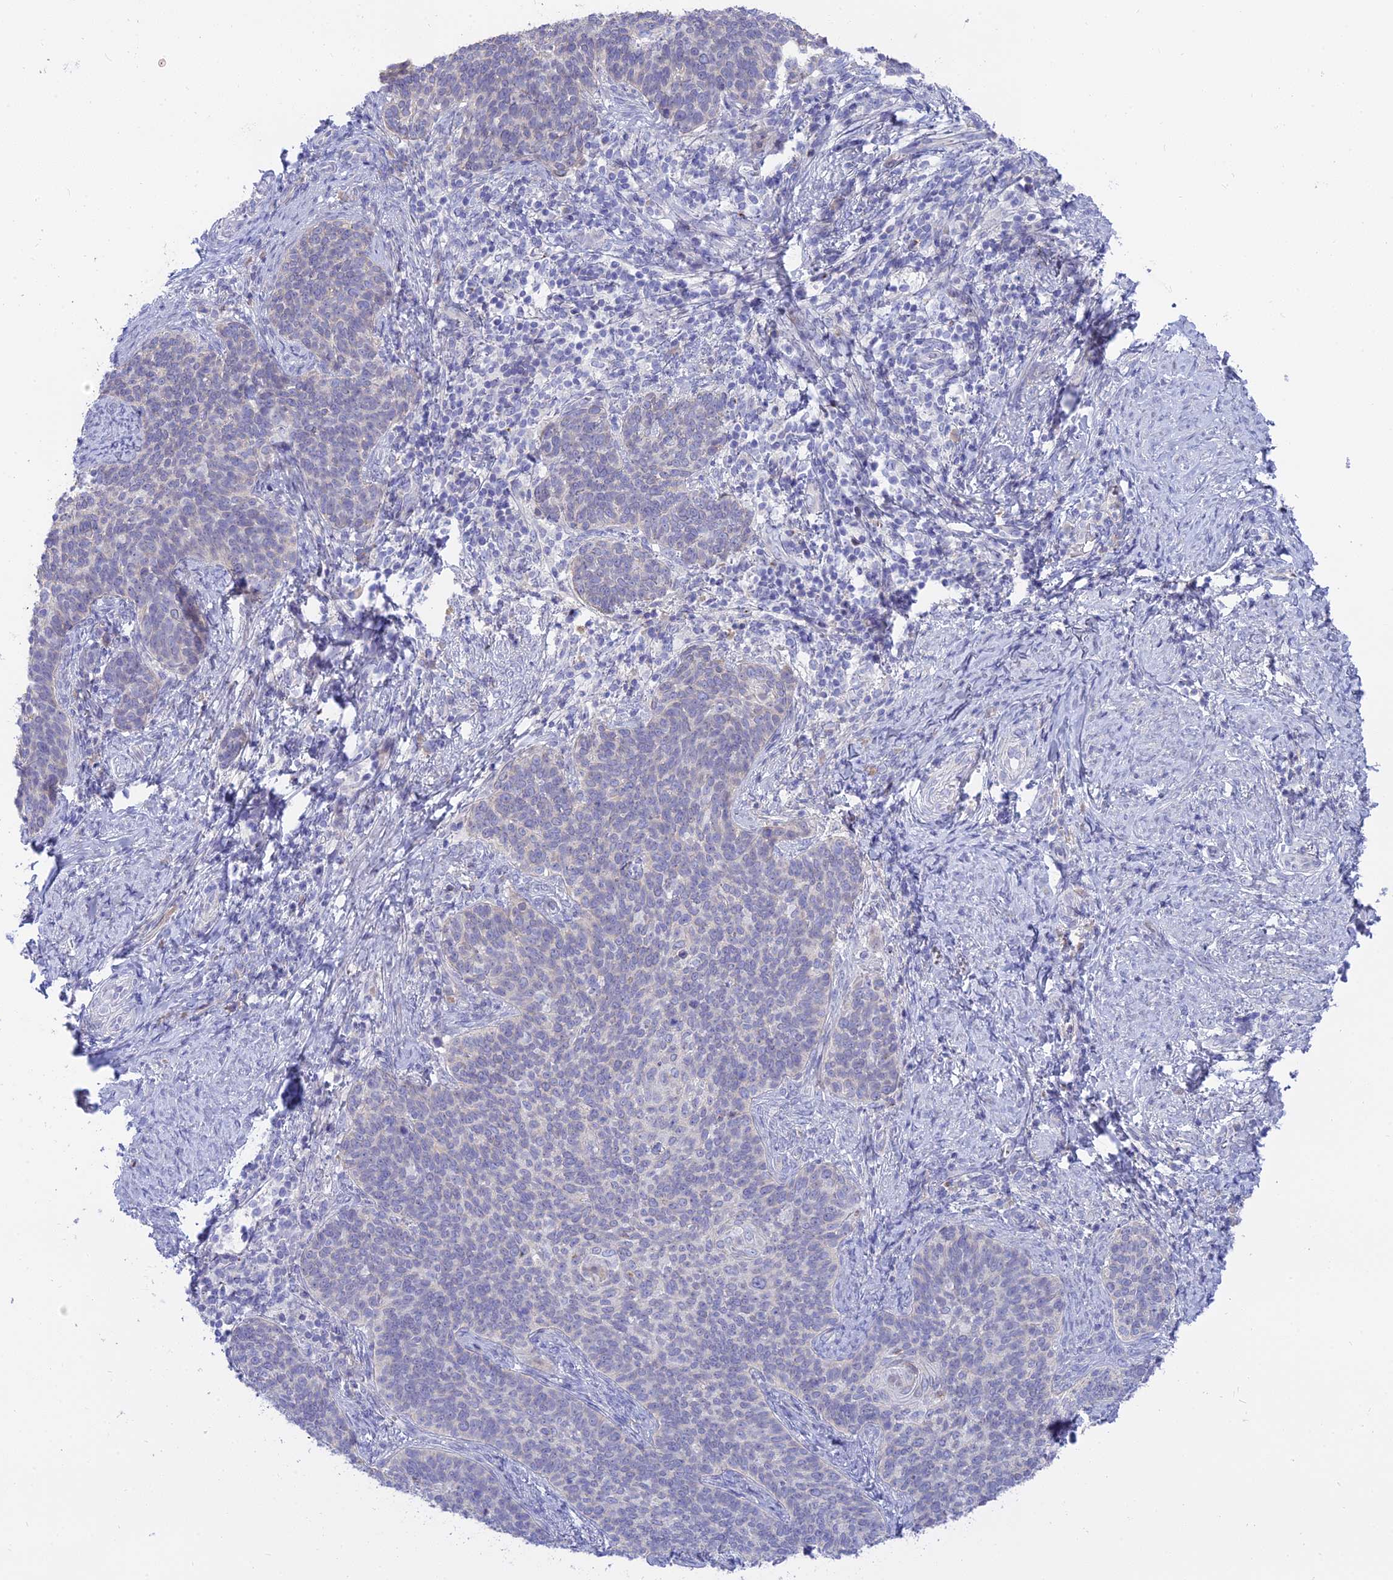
{"staining": {"intensity": "negative", "quantity": "none", "location": "none"}, "tissue": "cervical cancer", "cell_type": "Tumor cells", "image_type": "cancer", "snomed": [{"axis": "morphology", "description": "Normal tissue, NOS"}, {"axis": "morphology", "description": "Squamous cell carcinoma, NOS"}, {"axis": "topography", "description": "Cervix"}], "caption": "An IHC image of cervical cancer (squamous cell carcinoma) is shown. There is no staining in tumor cells of cervical cancer (squamous cell carcinoma).", "gene": "MBD3L1", "patient": {"sex": "female", "age": 39}}